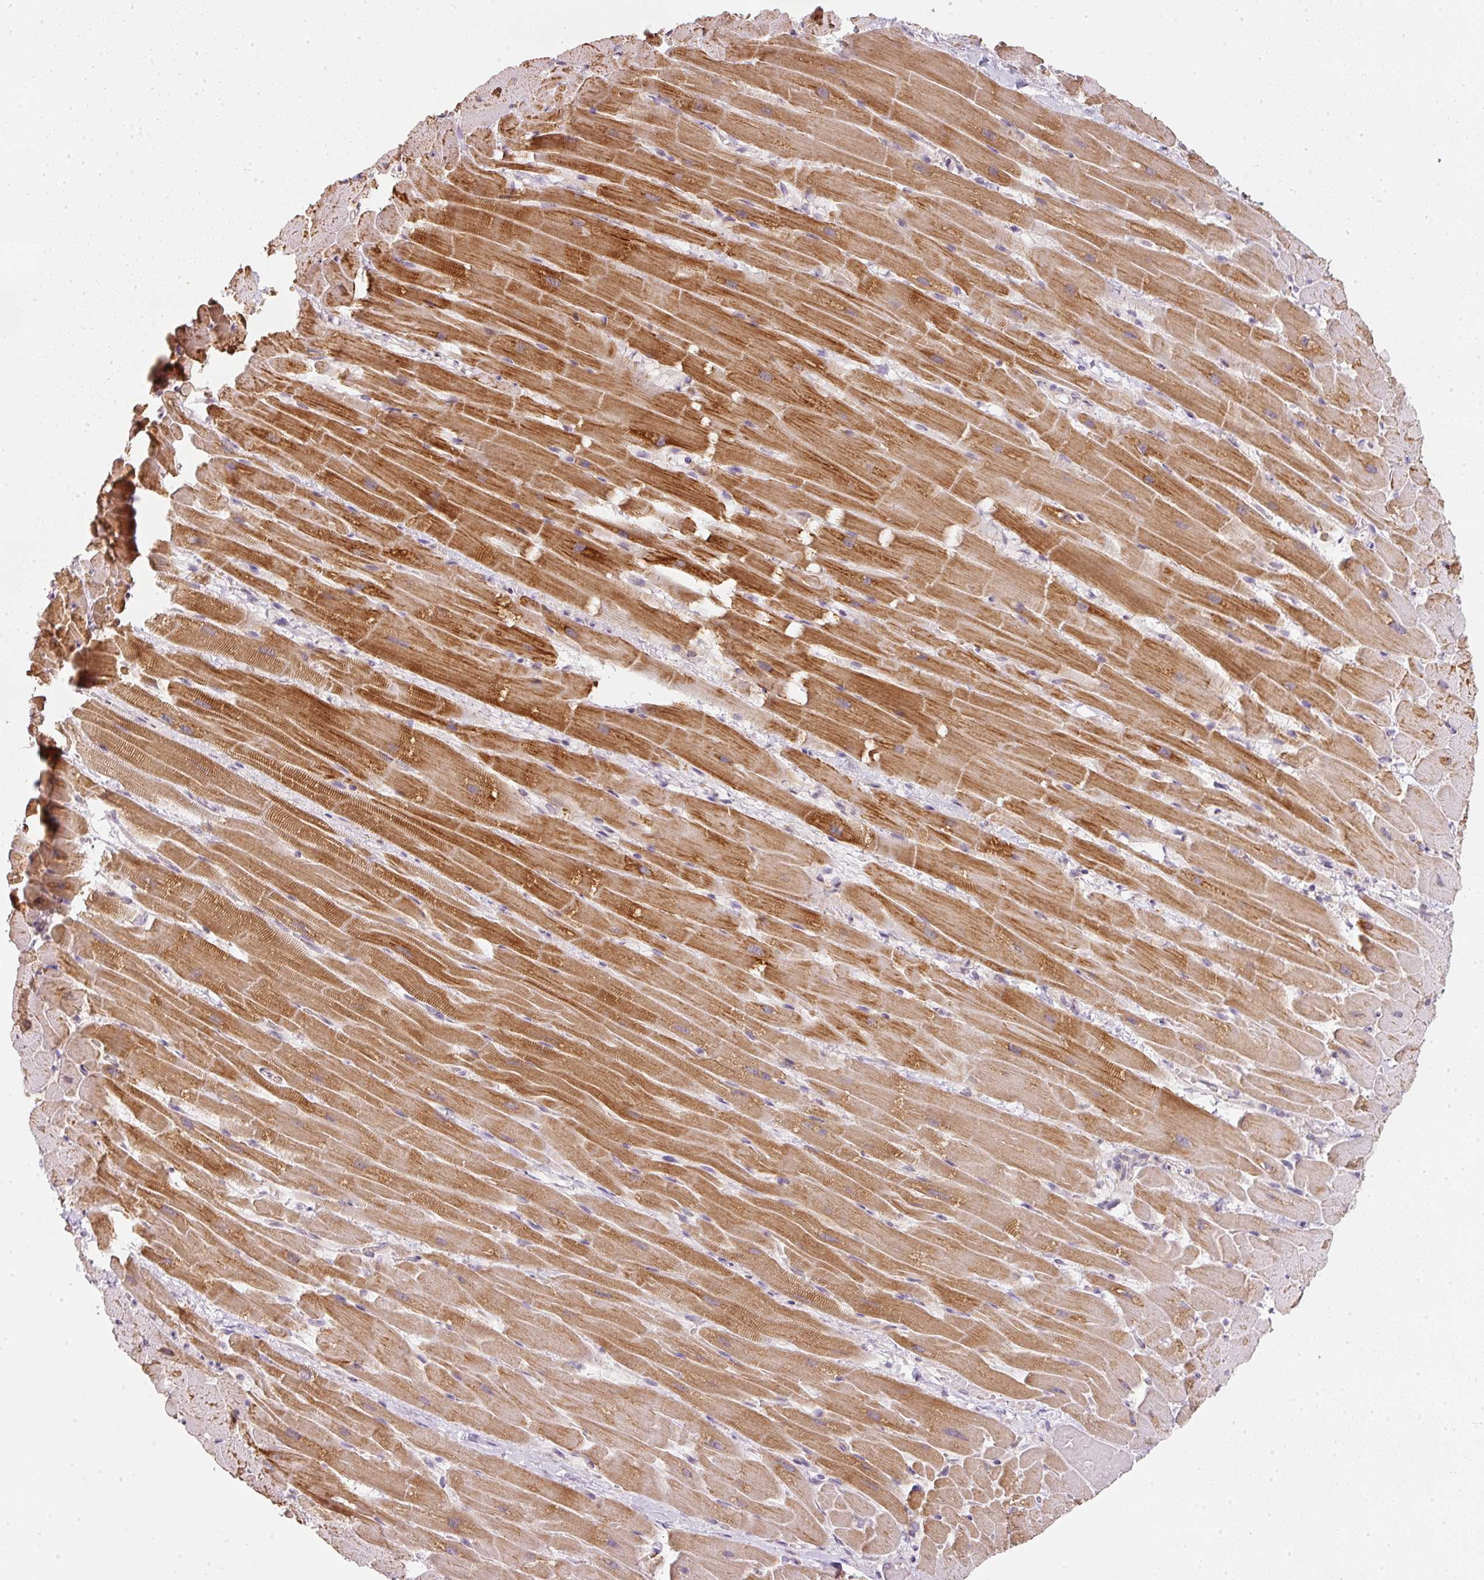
{"staining": {"intensity": "strong", "quantity": ">75%", "location": "cytoplasmic/membranous"}, "tissue": "heart muscle", "cell_type": "Cardiomyocytes", "image_type": "normal", "snomed": [{"axis": "morphology", "description": "Normal tissue, NOS"}, {"axis": "topography", "description": "Heart"}], "caption": "A high-resolution image shows immunohistochemistry staining of unremarkable heart muscle, which reveals strong cytoplasmic/membranous positivity in about >75% of cardiomyocytes.", "gene": "MORN4", "patient": {"sex": "male", "age": 37}}